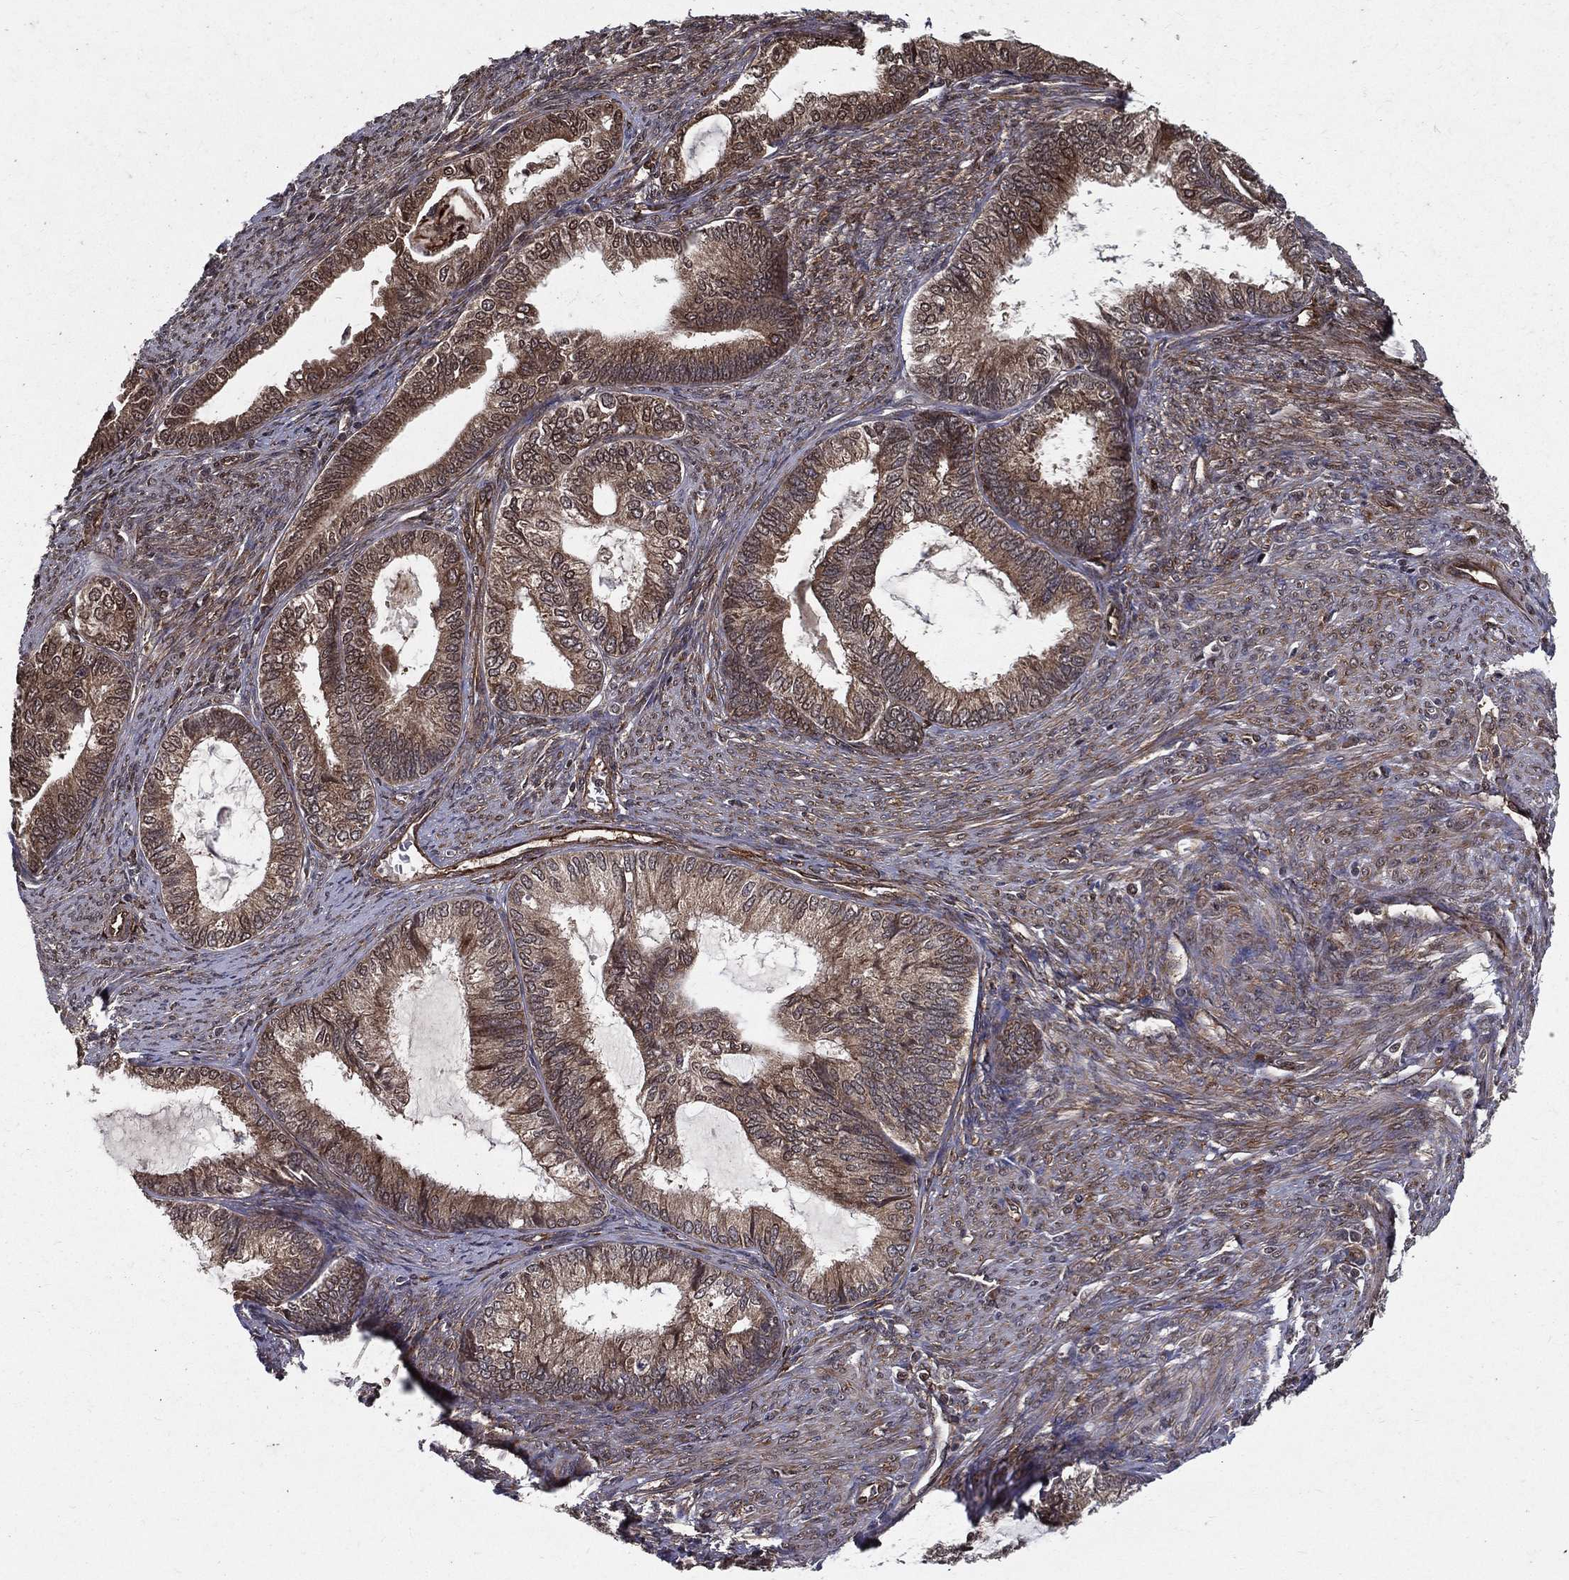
{"staining": {"intensity": "moderate", "quantity": "<25%", "location": "cytoplasmic/membranous"}, "tissue": "endometrial cancer", "cell_type": "Tumor cells", "image_type": "cancer", "snomed": [{"axis": "morphology", "description": "Adenocarcinoma, NOS"}, {"axis": "topography", "description": "Endometrium"}], "caption": "Endometrial adenocarcinoma stained for a protein (brown) shows moderate cytoplasmic/membranous positive expression in approximately <25% of tumor cells.", "gene": "CERS2", "patient": {"sex": "female", "age": 86}}